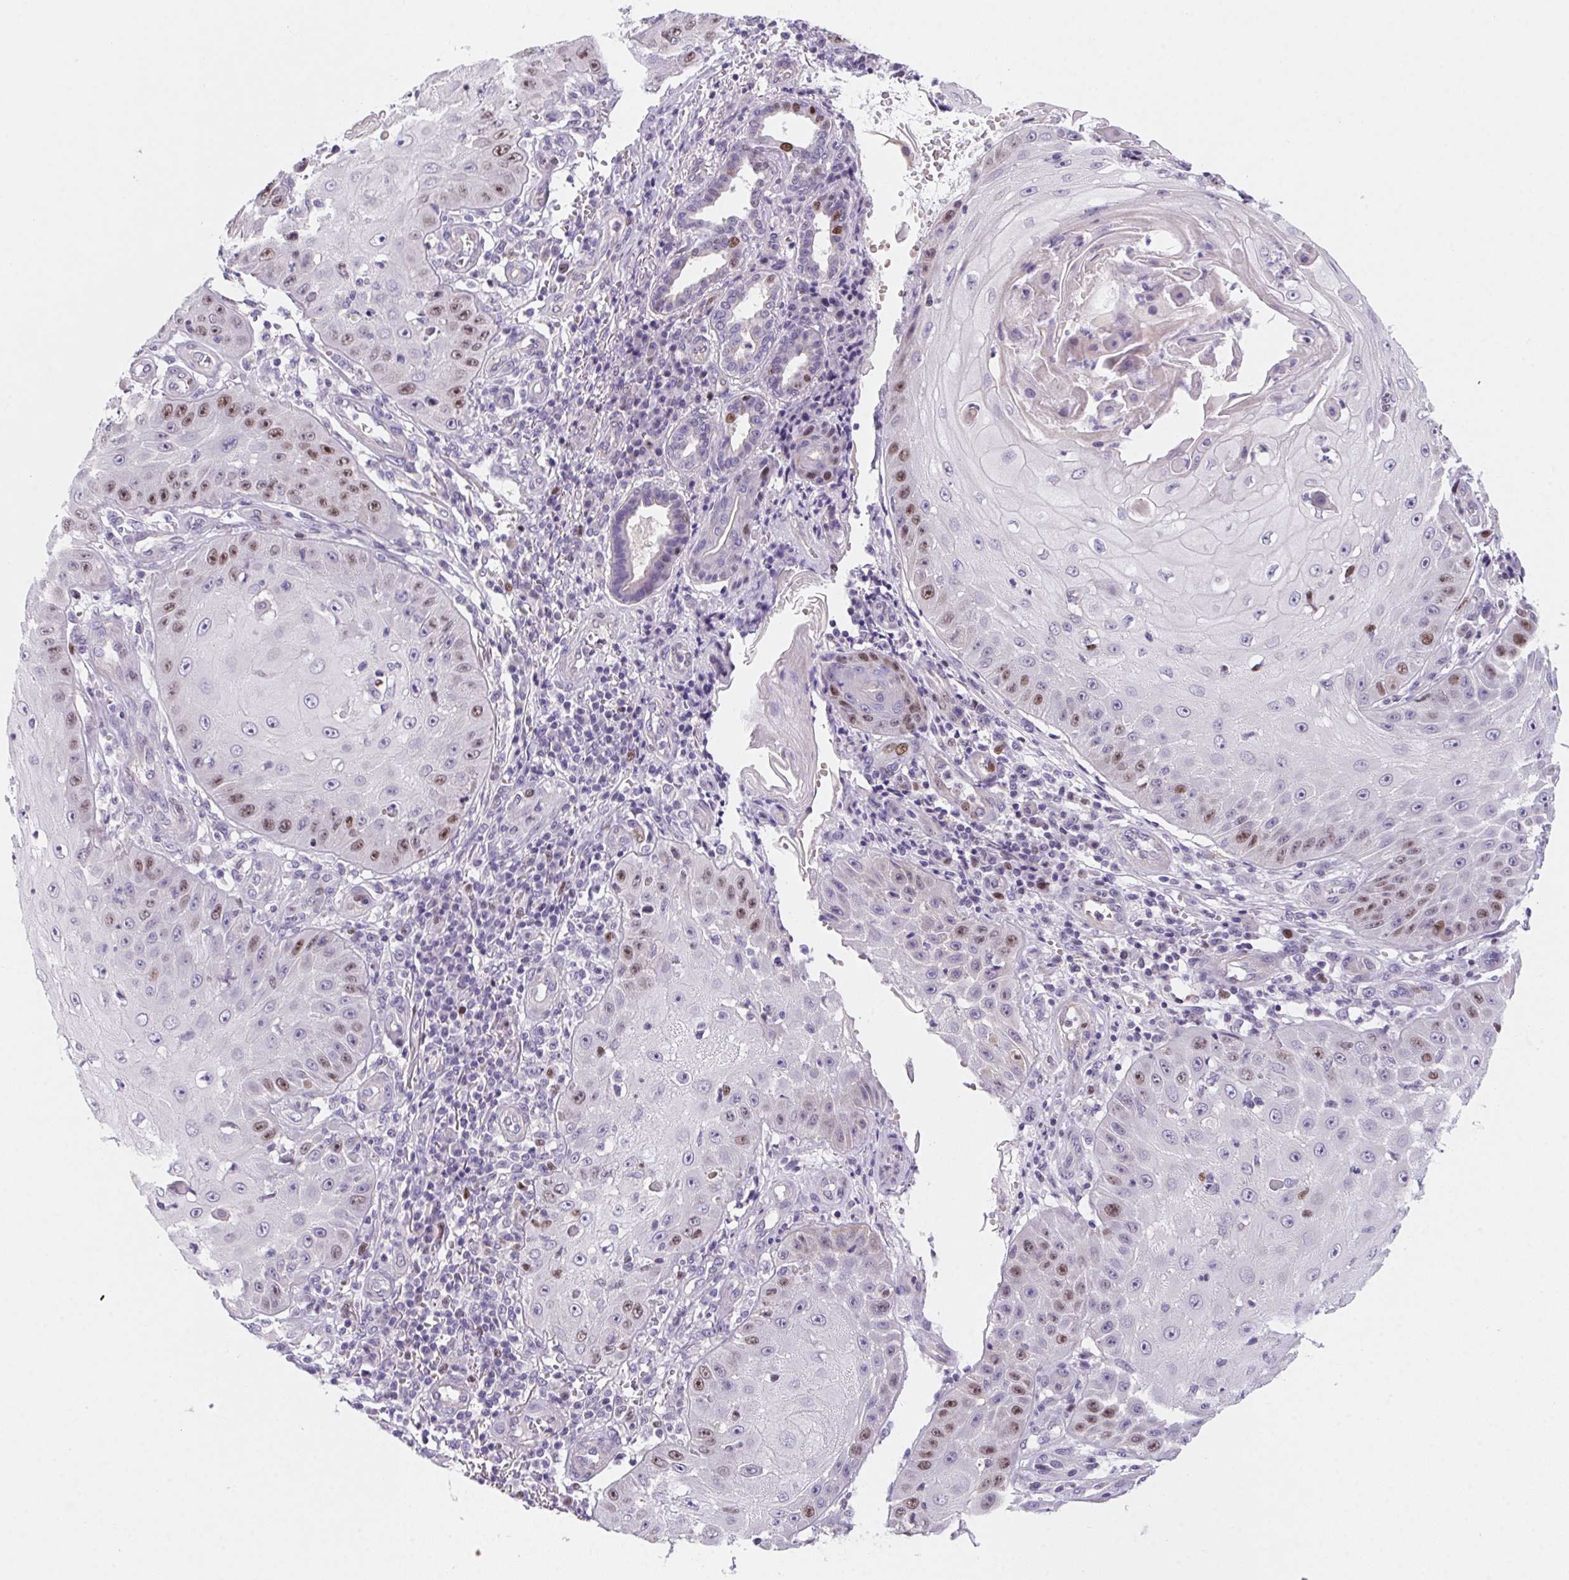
{"staining": {"intensity": "moderate", "quantity": "<25%", "location": "nuclear"}, "tissue": "skin cancer", "cell_type": "Tumor cells", "image_type": "cancer", "snomed": [{"axis": "morphology", "description": "Squamous cell carcinoma, NOS"}, {"axis": "topography", "description": "Skin"}], "caption": "Skin cancer (squamous cell carcinoma) tissue reveals moderate nuclear expression in about <25% of tumor cells", "gene": "HELLS", "patient": {"sex": "male", "age": 70}}